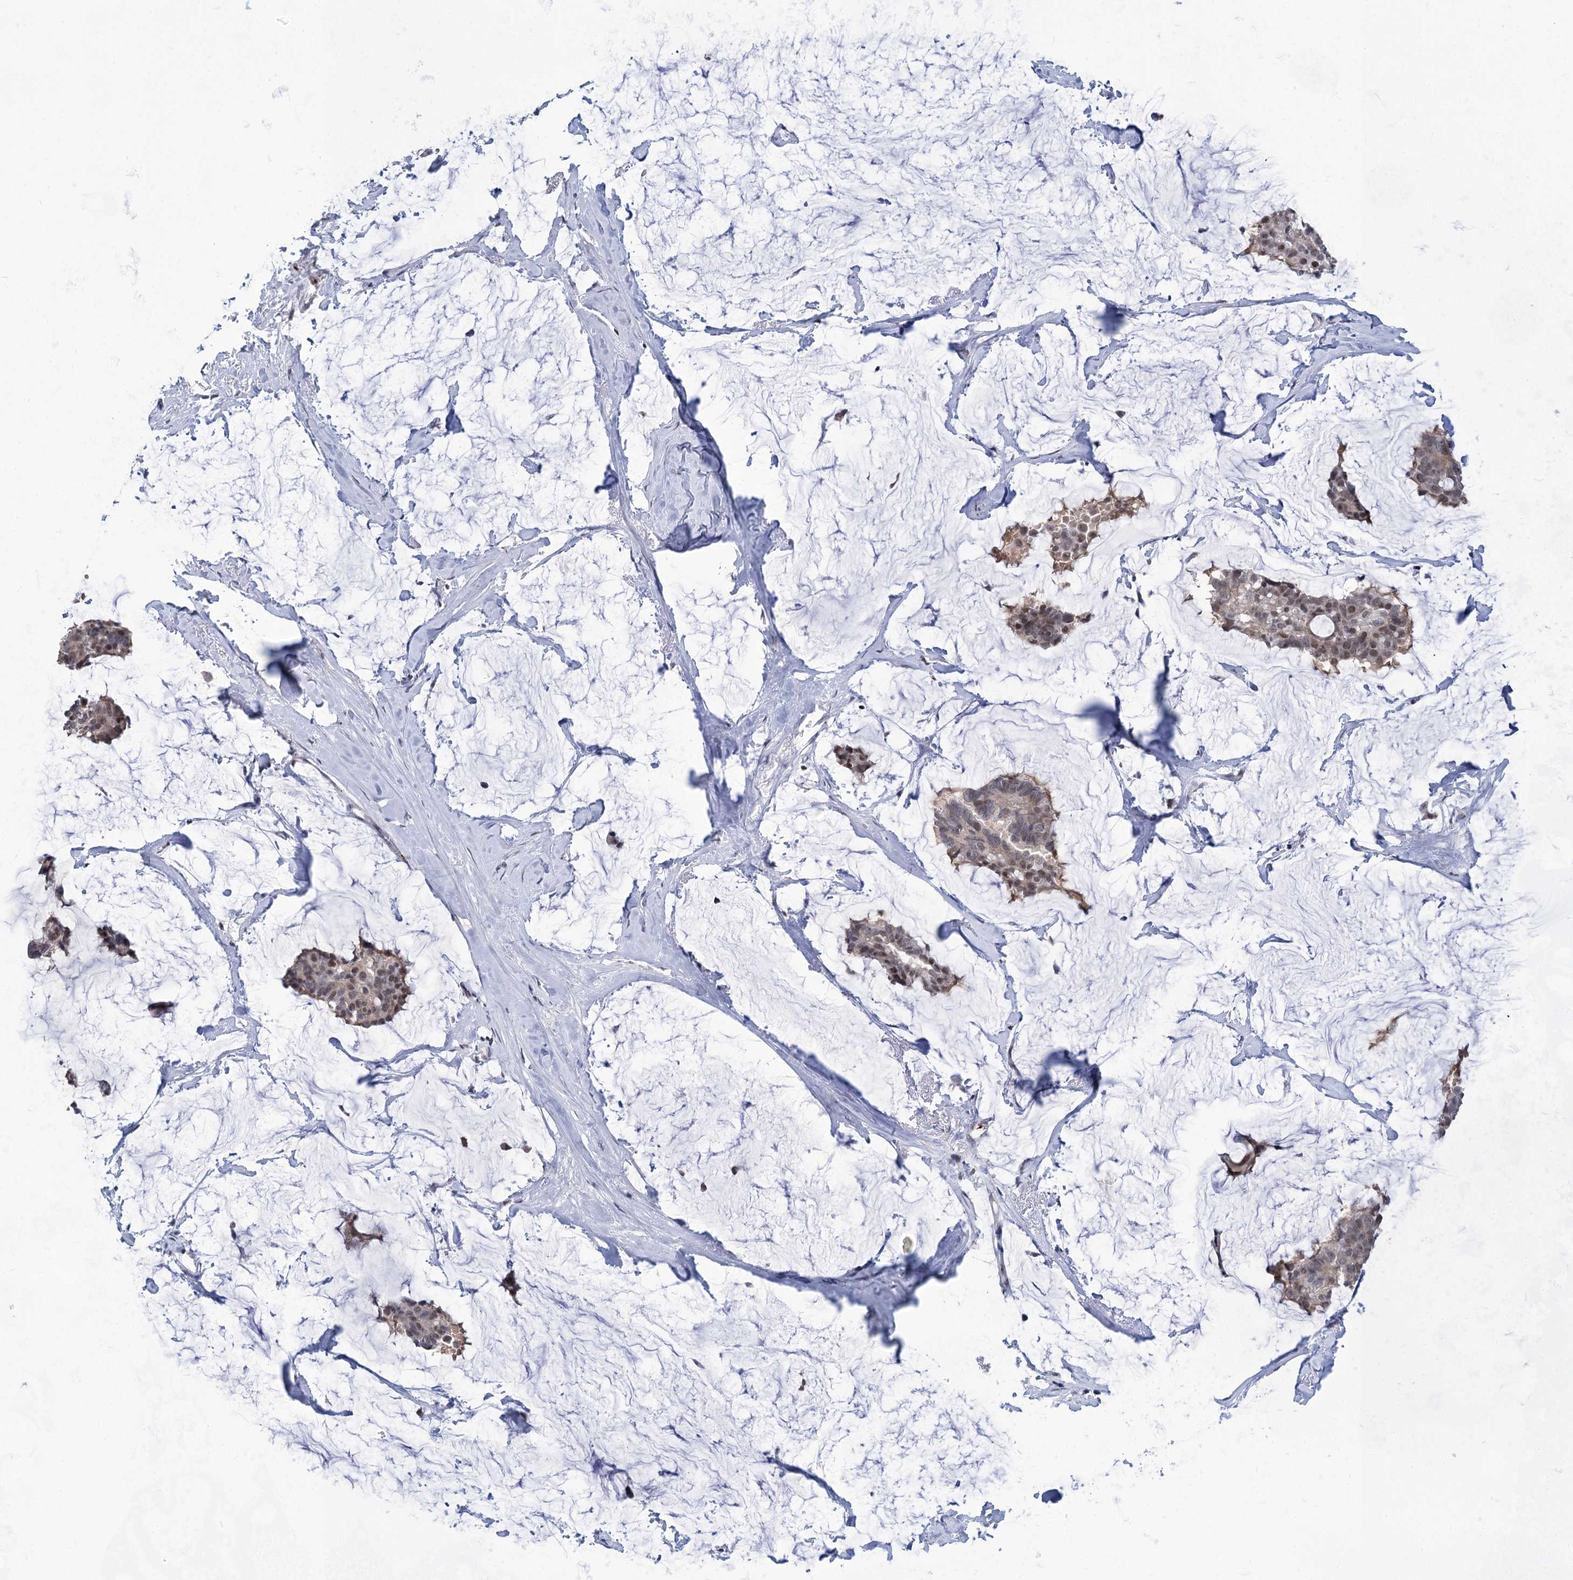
{"staining": {"intensity": "weak", "quantity": "25%-75%", "location": "nuclear"}, "tissue": "breast cancer", "cell_type": "Tumor cells", "image_type": "cancer", "snomed": [{"axis": "morphology", "description": "Duct carcinoma"}, {"axis": "topography", "description": "Breast"}], "caption": "Breast cancer (intraductal carcinoma) tissue displays weak nuclear expression in approximately 25%-75% of tumor cells", "gene": "MON2", "patient": {"sex": "female", "age": 93}}